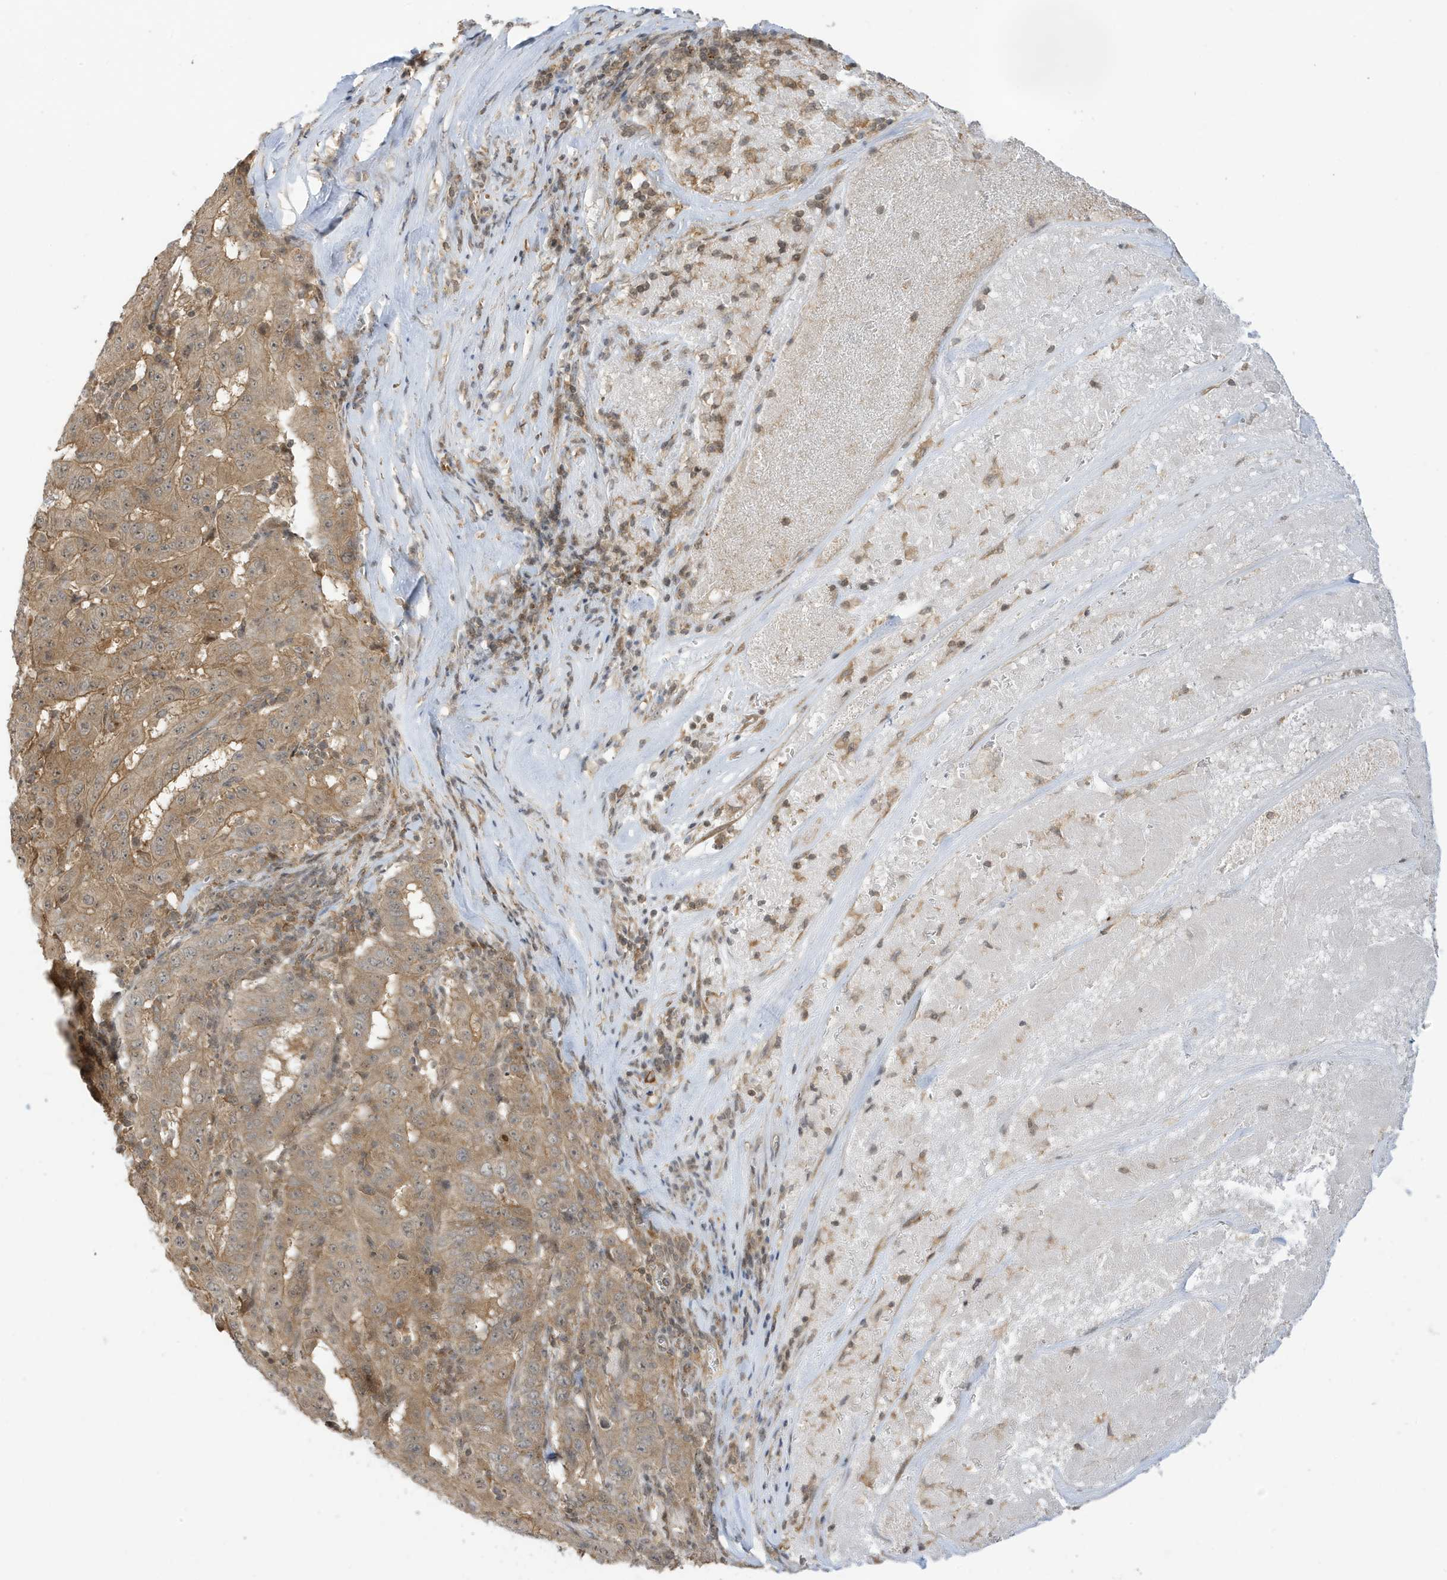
{"staining": {"intensity": "moderate", "quantity": ">75%", "location": "cytoplasmic/membranous"}, "tissue": "pancreatic cancer", "cell_type": "Tumor cells", "image_type": "cancer", "snomed": [{"axis": "morphology", "description": "Adenocarcinoma, NOS"}, {"axis": "topography", "description": "Pancreas"}], "caption": "This is a photomicrograph of immunohistochemistry (IHC) staining of adenocarcinoma (pancreatic), which shows moderate staining in the cytoplasmic/membranous of tumor cells.", "gene": "TAB3", "patient": {"sex": "male", "age": 63}}